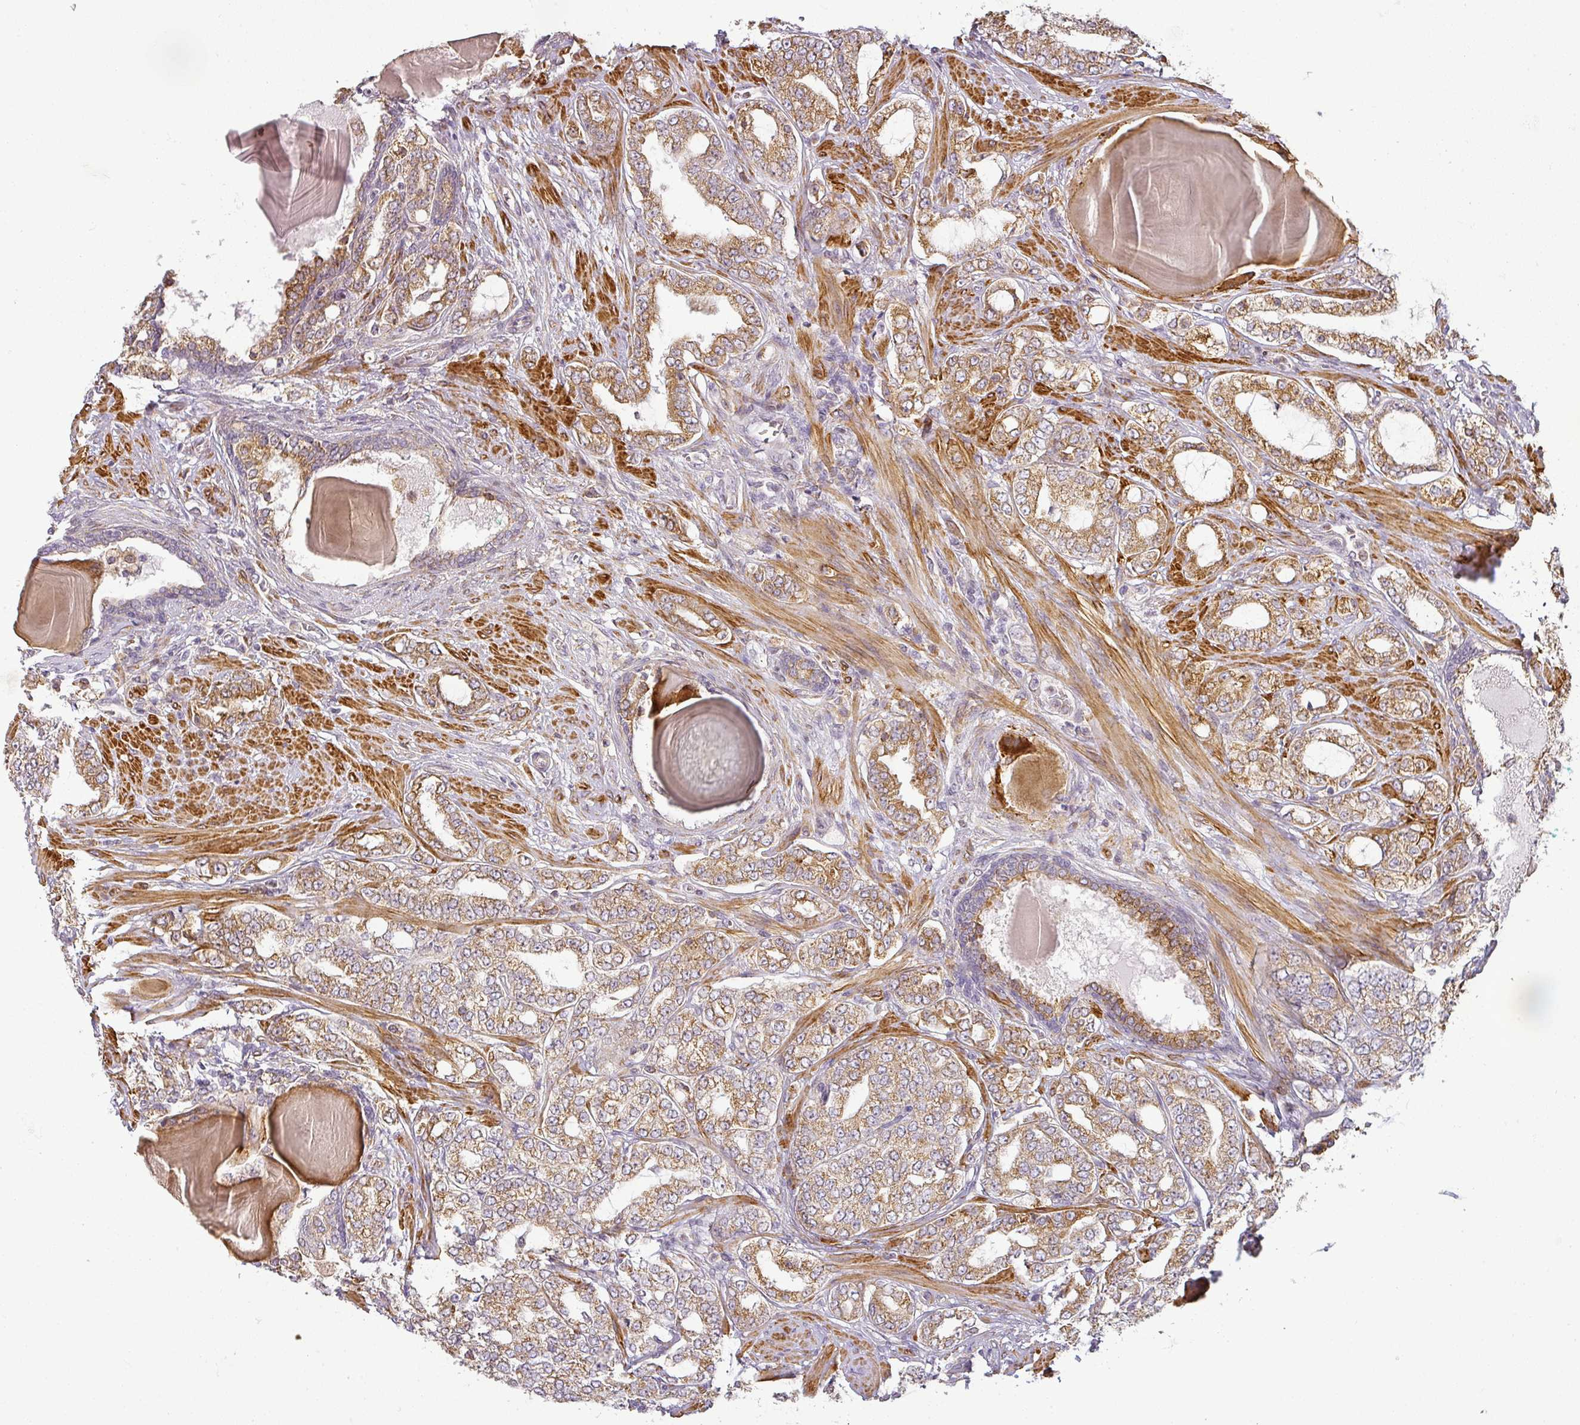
{"staining": {"intensity": "moderate", "quantity": ">75%", "location": "cytoplasmic/membranous"}, "tissue": "prostate cancer", "cell_type": "Tumor cells", "image_type": "cancer", "snomed": [{"axis": "morphology", "description": "Adenocarcinoma, High grade"}, {"axis": "topography", "description": "Prostate"}], "caption": "Adenocarcinoma (high-grade) (prostate) tissue exhibits moderate cytoplasmic/membranous staining in about >75% of tumor cells", "gene": "CCDC144A", "patient": {"sex": "male", "age": 64}}